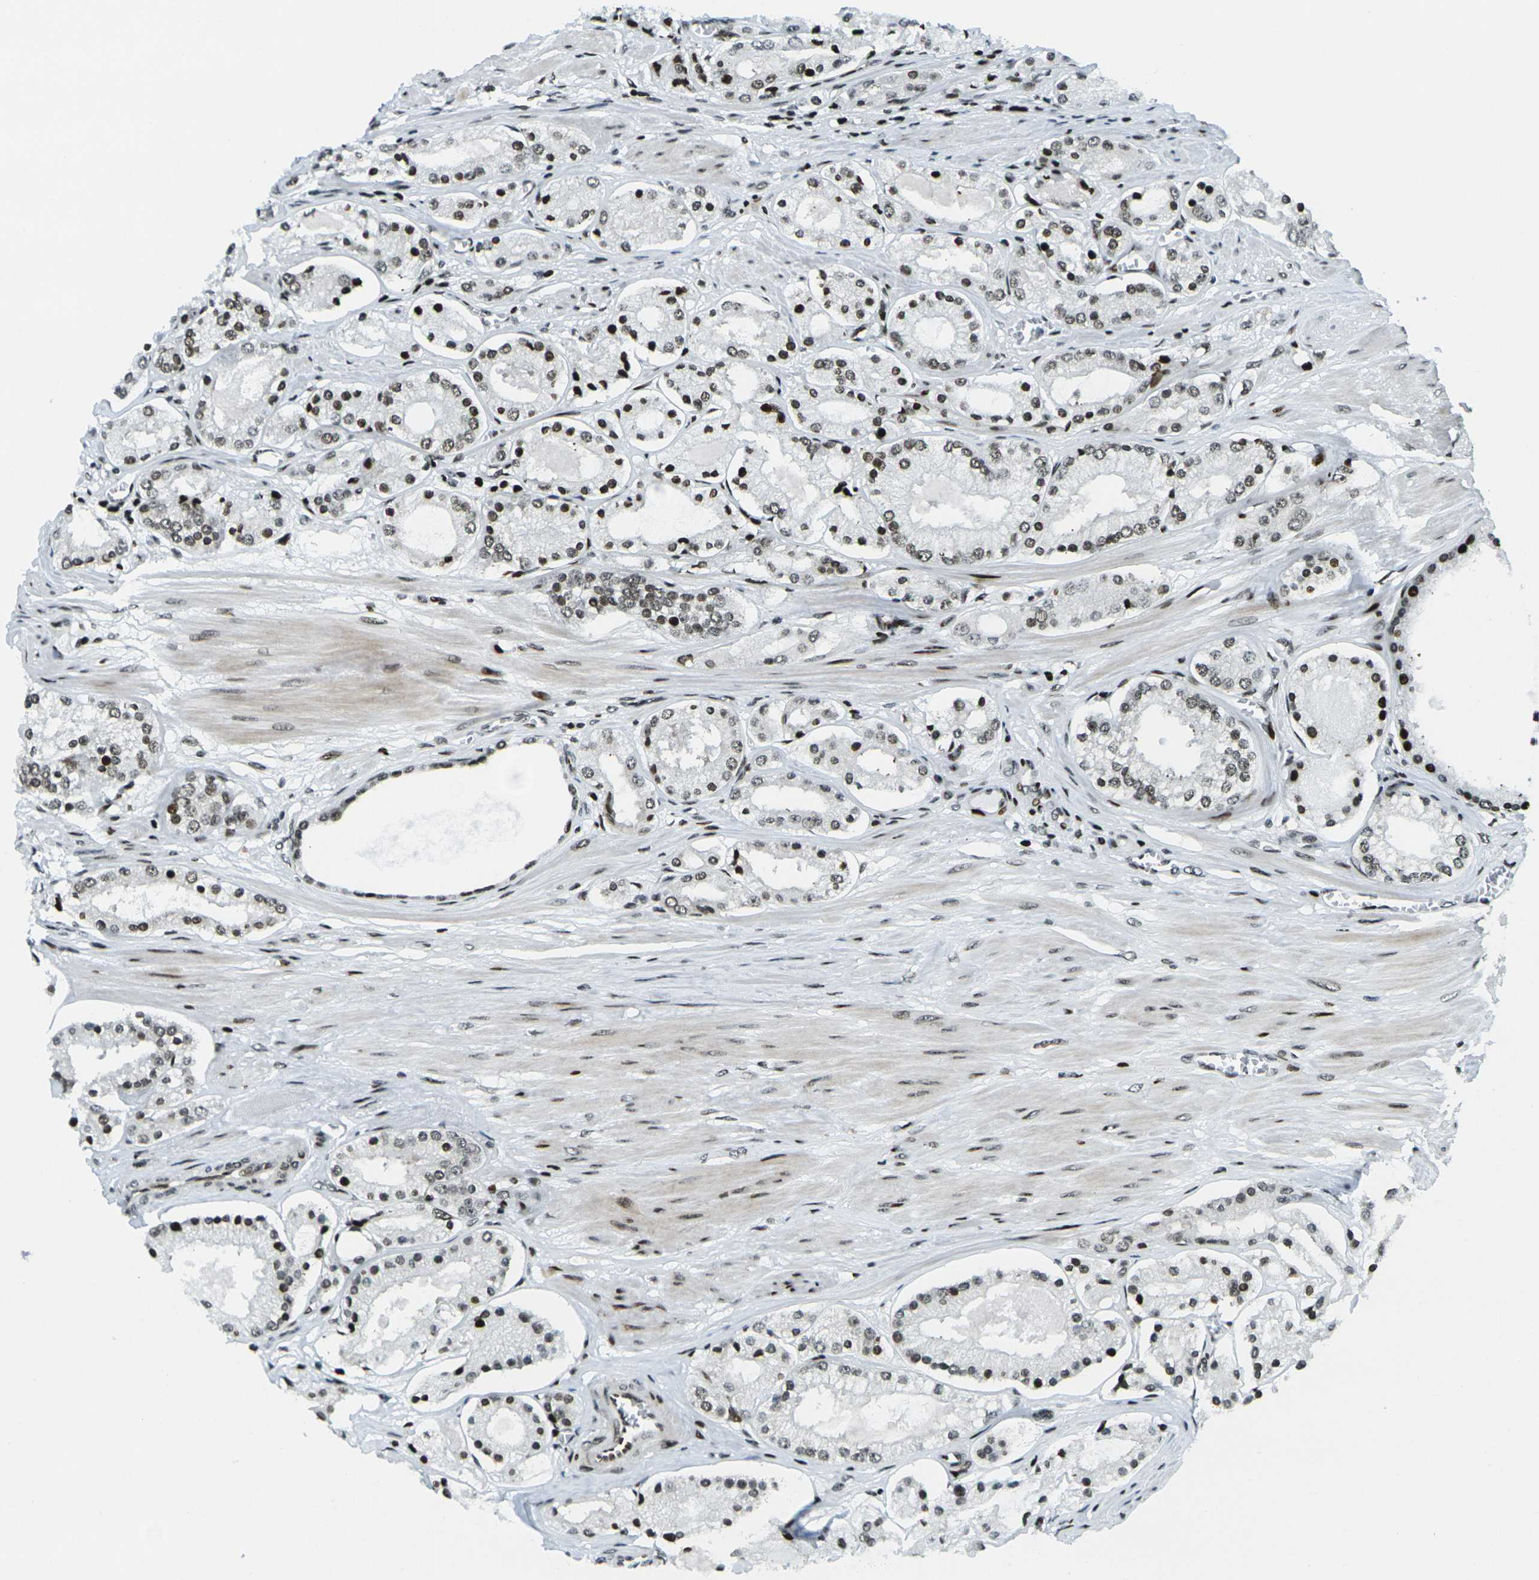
{"staining": {"intensity": "moderate", "quantity": ">75%", "location": "nuclear"}, "tissue": "prostate cancer", "cell_type": "Tumor cells", "image_type": "cancer", "snomed": [{"axis": "morphology", "description": "Adenocarcinoma, High grade"}, {"axis": "topography", "description": "Prostate"}], "caption": "High-grade adenocarcinoma (prostate) tissue displays moderate nuclear positivity in about >75% of tumor cells", "gene": "H3-3A", "patient": {"sex": "male", "age": 66}}